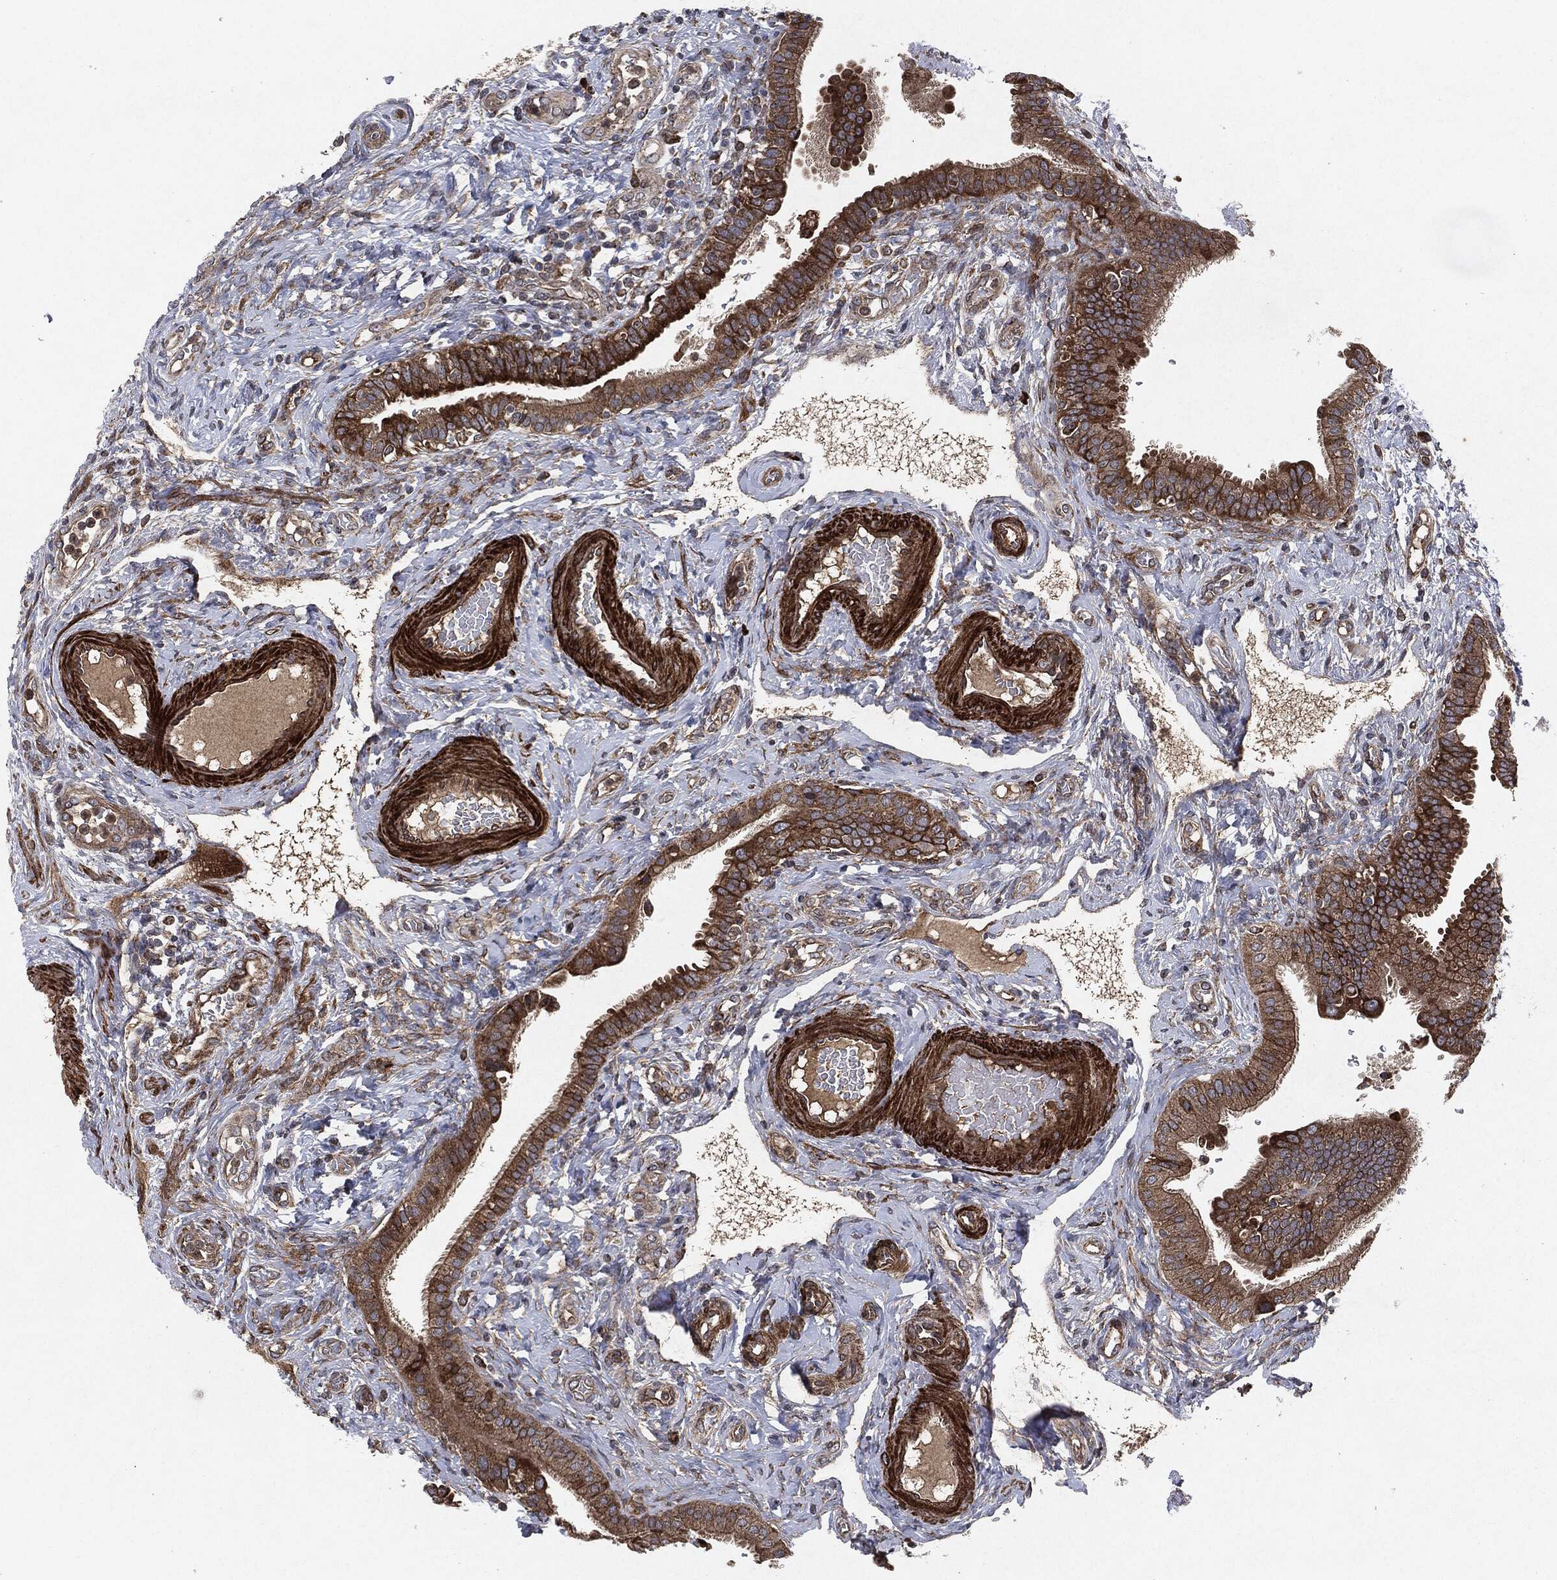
{"staining": {"intensity": "strong", "quantity": "25%-75%", "location": "cytoplasmic/membranous"}, "tissue": "fallopian tube", "cell_type": "Glandular cells", "image_type": "normal", "snomed": [{"axis": "morphology", "description": "Normal tissue, NOS"}, {"axis": "topography", "description": "Fallopian tube"}], "caption": "Strong cytoplasmic/membranous positivity is appreciated in about 25%-75% of glandular cells in benign fallopian tube.", "gene": "RAF1", "patient": {"sex": "female", "age": 41}}